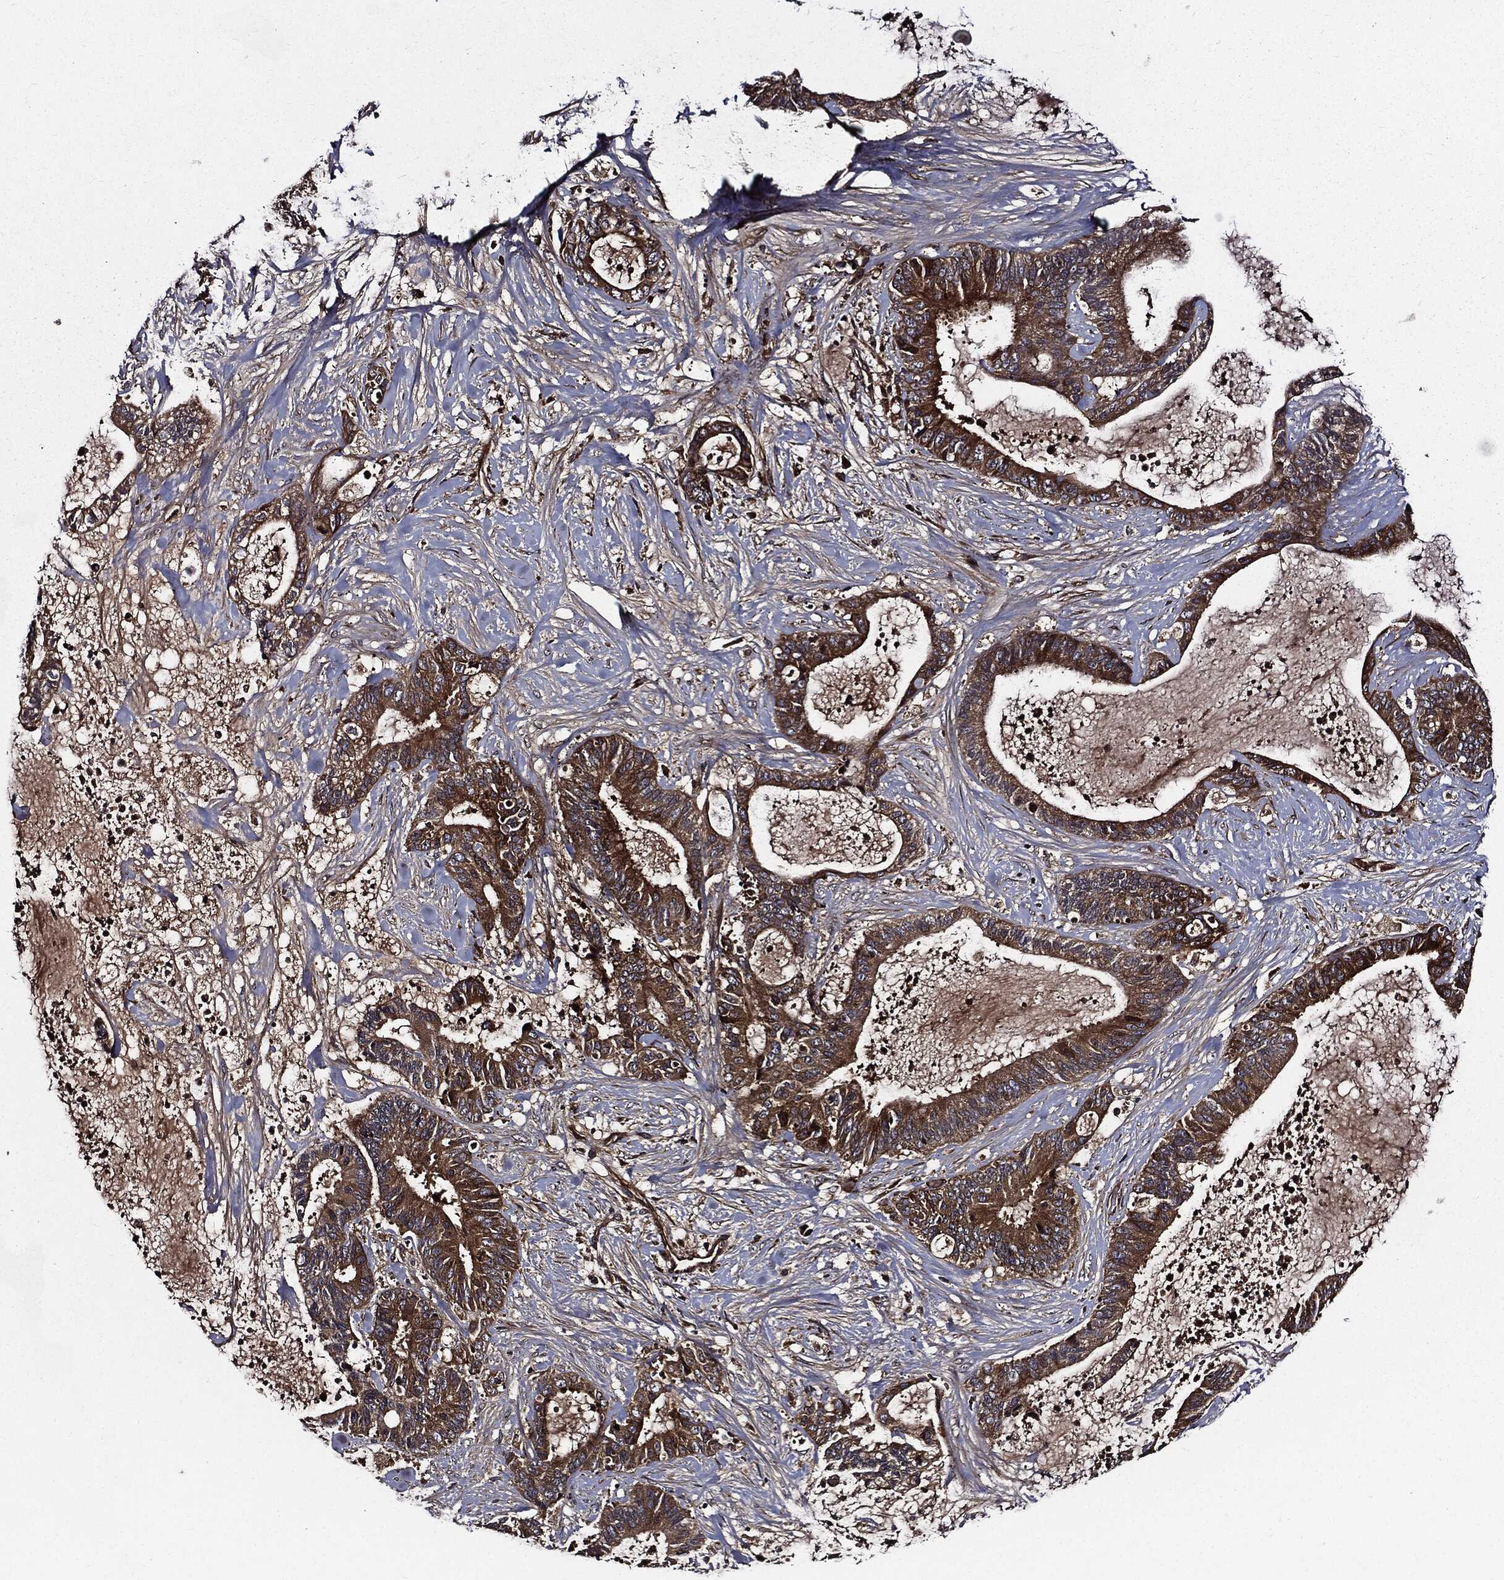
{"staining": {"intensity": "strong", "quantity": ">75%", "location": "cytoplasmic/membranous"}, "tissue": "liver cancer", "cell_type": "Tumor cells", "image_type": "cancer", "snomed": [{"axis": "morphology", "description": "Cholangiocarcinoma"}, {"axis": "topography", "description": "Liver"}], "caption": "This photomicrograph exhibits cholangiocarcinoma (liver) stained with immunohistochemistry to label a protein in brown. The cytoplasmic/membranous of tumor cells show strong positivity for the protein. Nuclei are counter-stained blue.", "gene": "HTT", "patient": {"sex": "female", "age": 73}}